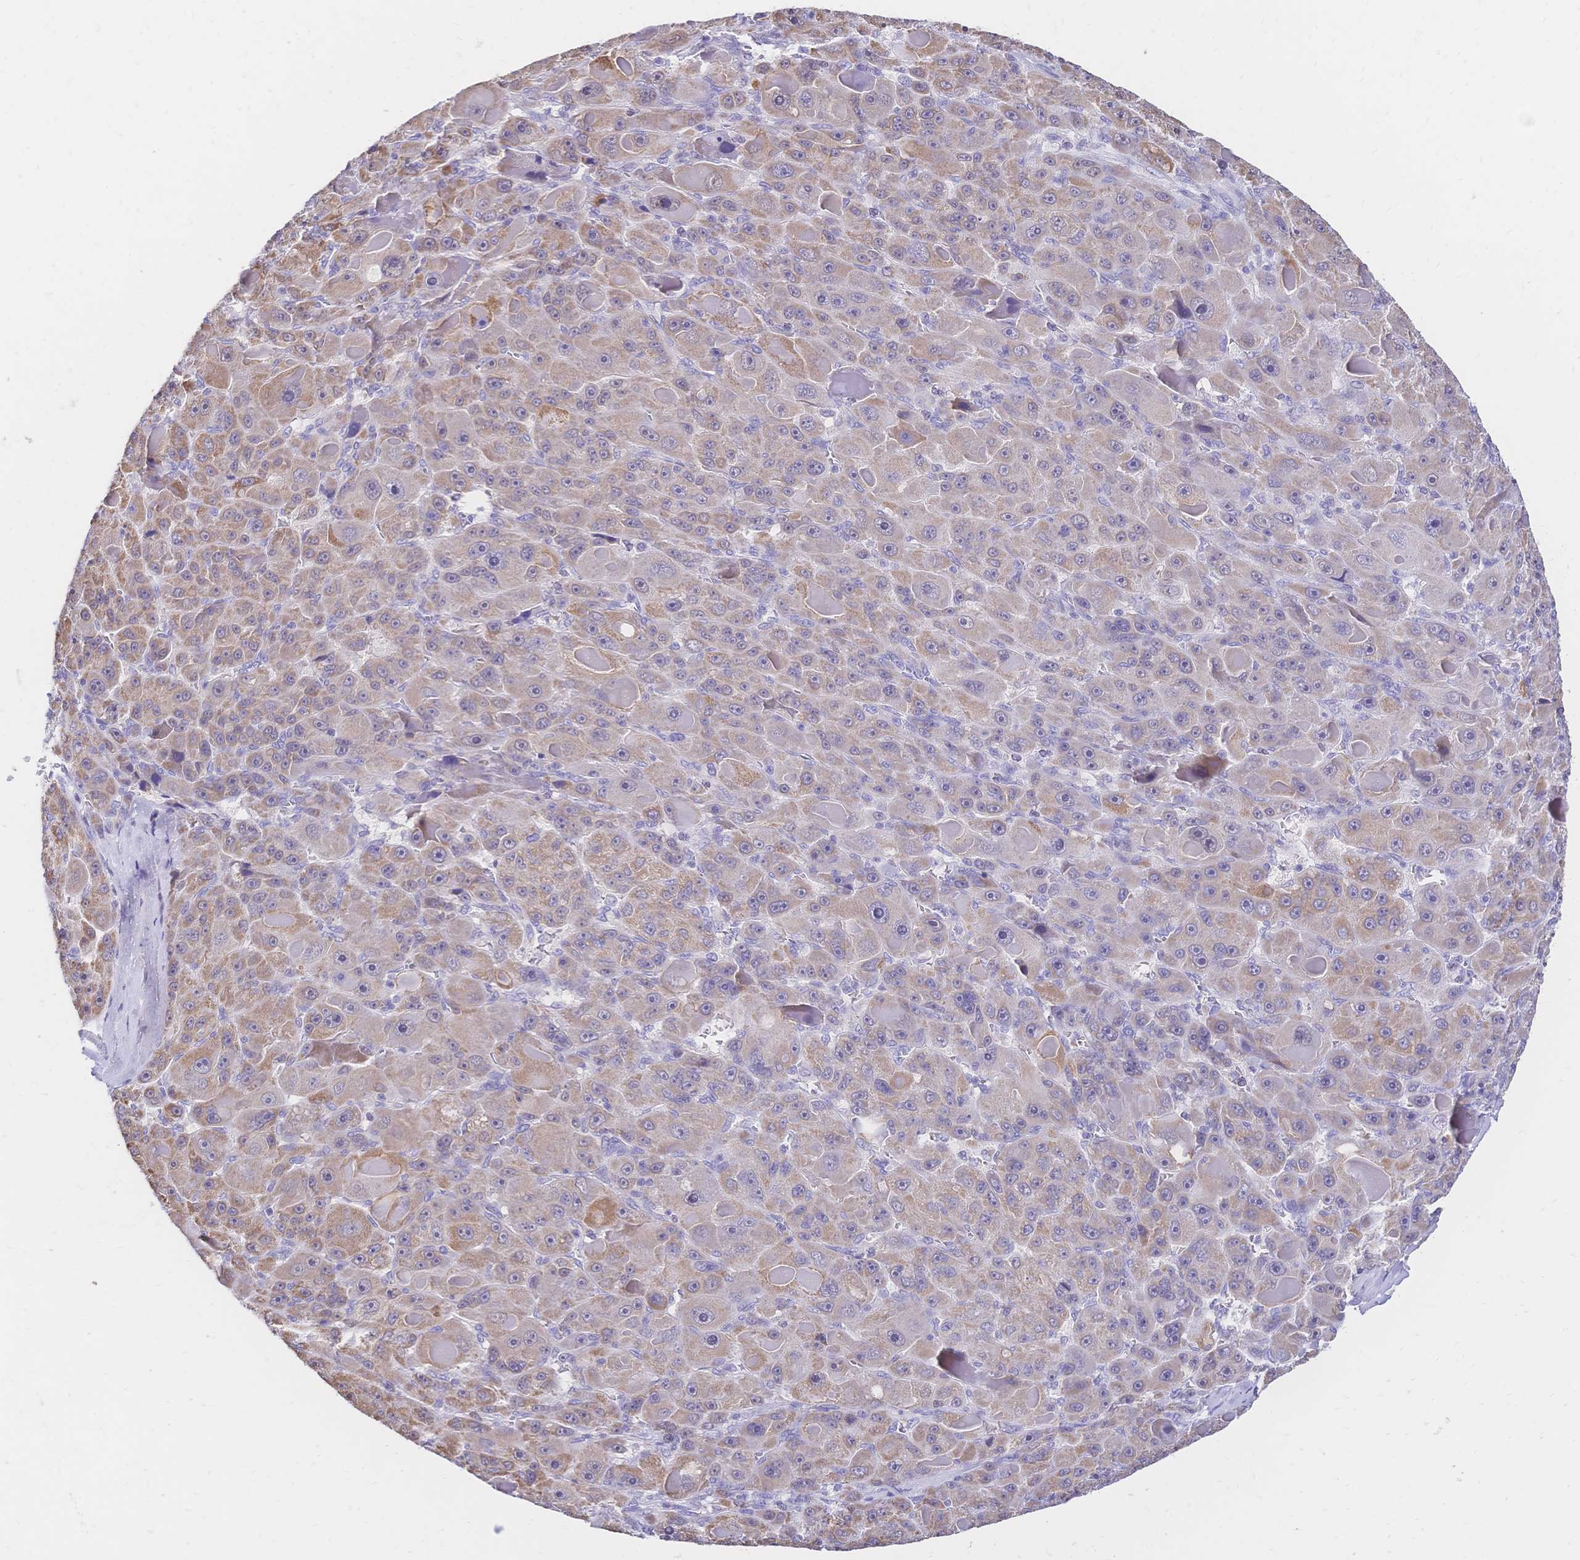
{"staining": {"intensity": "moderate", "quantity": "25%-75%", "location": "cytoplasmic/membranous"}, "tissue": "liver cancer", "cell_type": "Tumor cells", "image_type": "cancer", "snomed": [{"axis": "morphology", "description": "Carcinoma, Hepatocellular, NOS"}, {"axis": "topography", "description": "Liver"}], "caption": "A photomicrograph of liver cancer (hepatocellular carcinoma) stained for a protein displays moderate cytoplasmic/membranous brown staining in tumor cells.", "gene": "CLEC18B", "patient": {"sex": "male", "age": 76}}